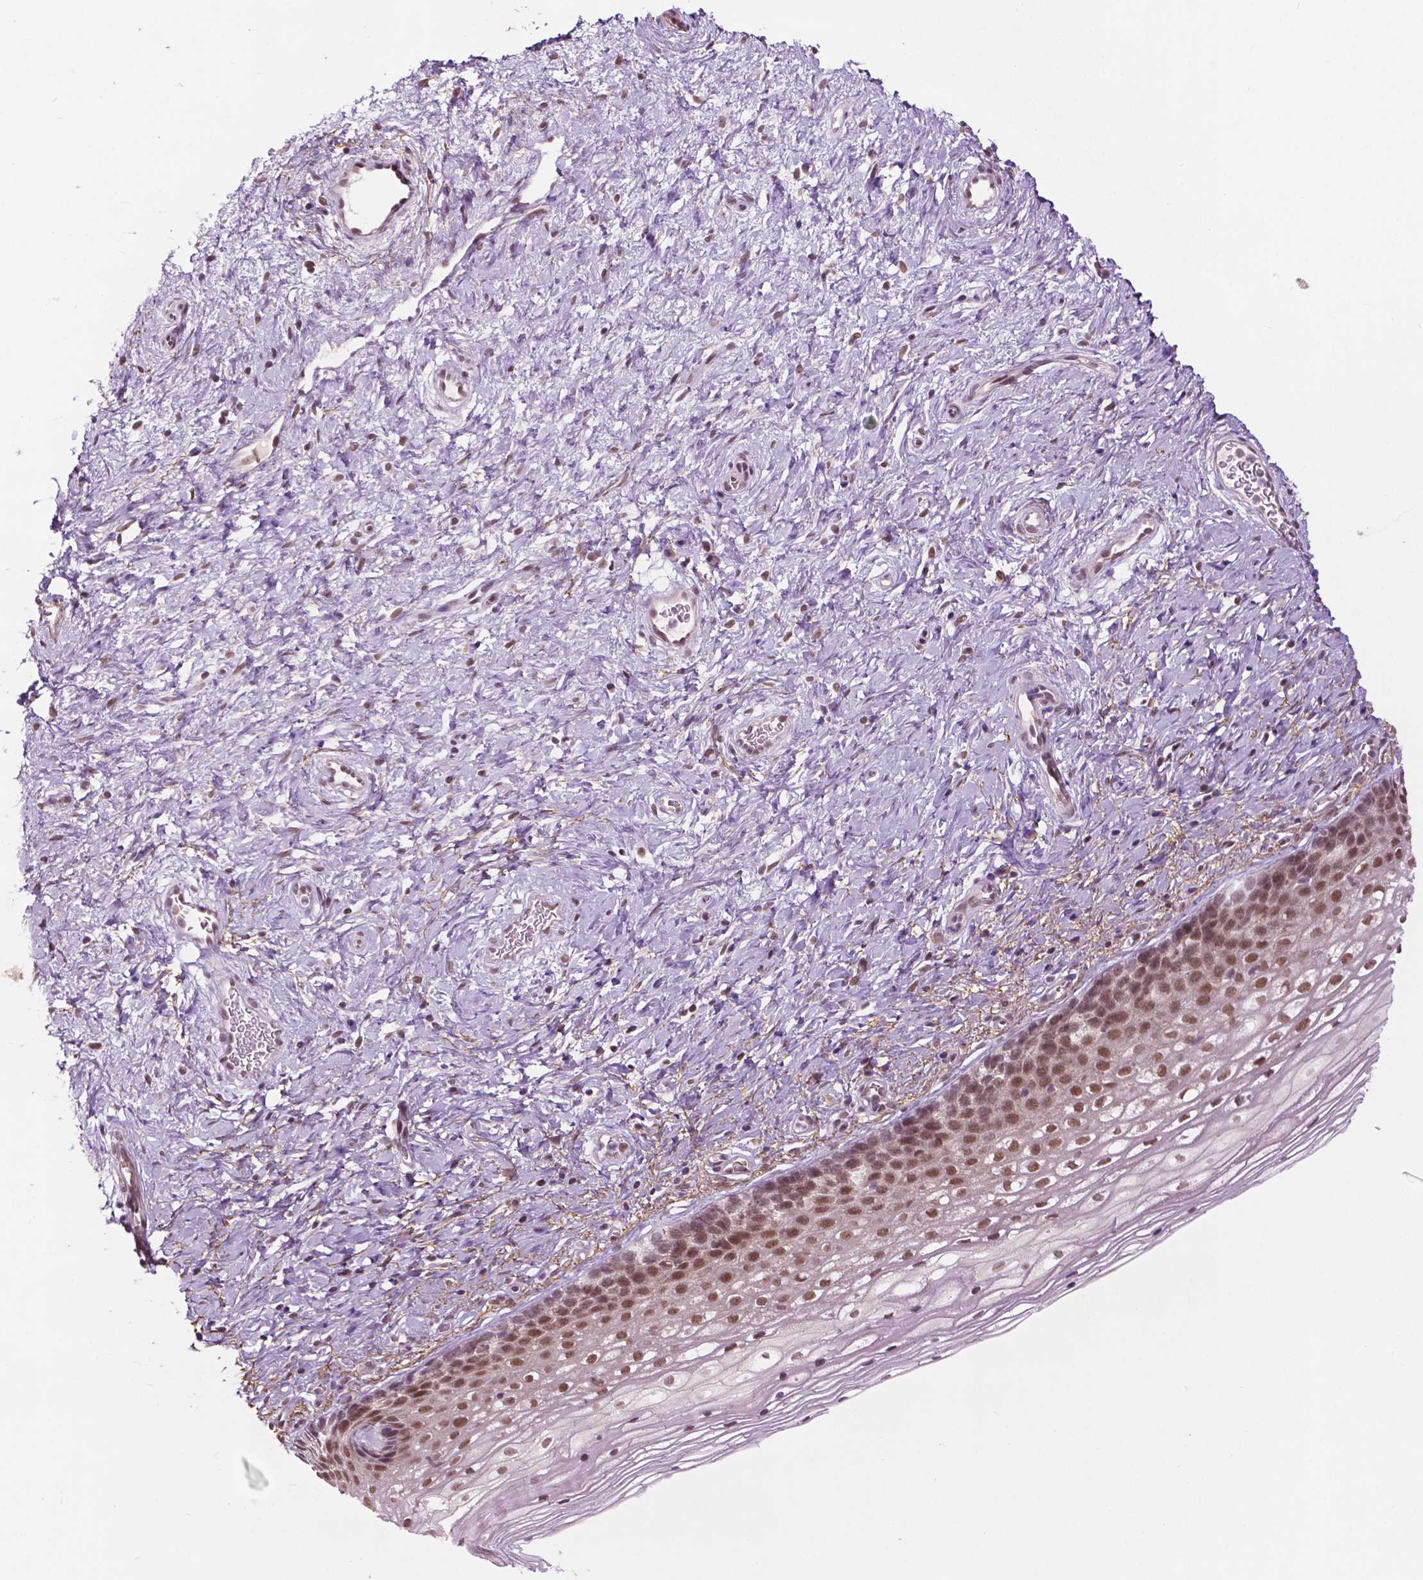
{"staining": {"intensity": "moderate", "quantity": ">75%", "location": "nuclear"}, "tissue": "cervix", "cell_type": "Glandular cells", "image_type": "normal", "snomed": [{"axis": "morphology", "description": "Normal tissue, NOS"}, {"axis": "topography", "description": "Cervix"}], "caption": "An image of human cervix stained for a protein exhibits moderate nuclear brown staining in glandular cells.", "gene": "UBQLN4", "patient": {"sex": "female", "age": 34}}